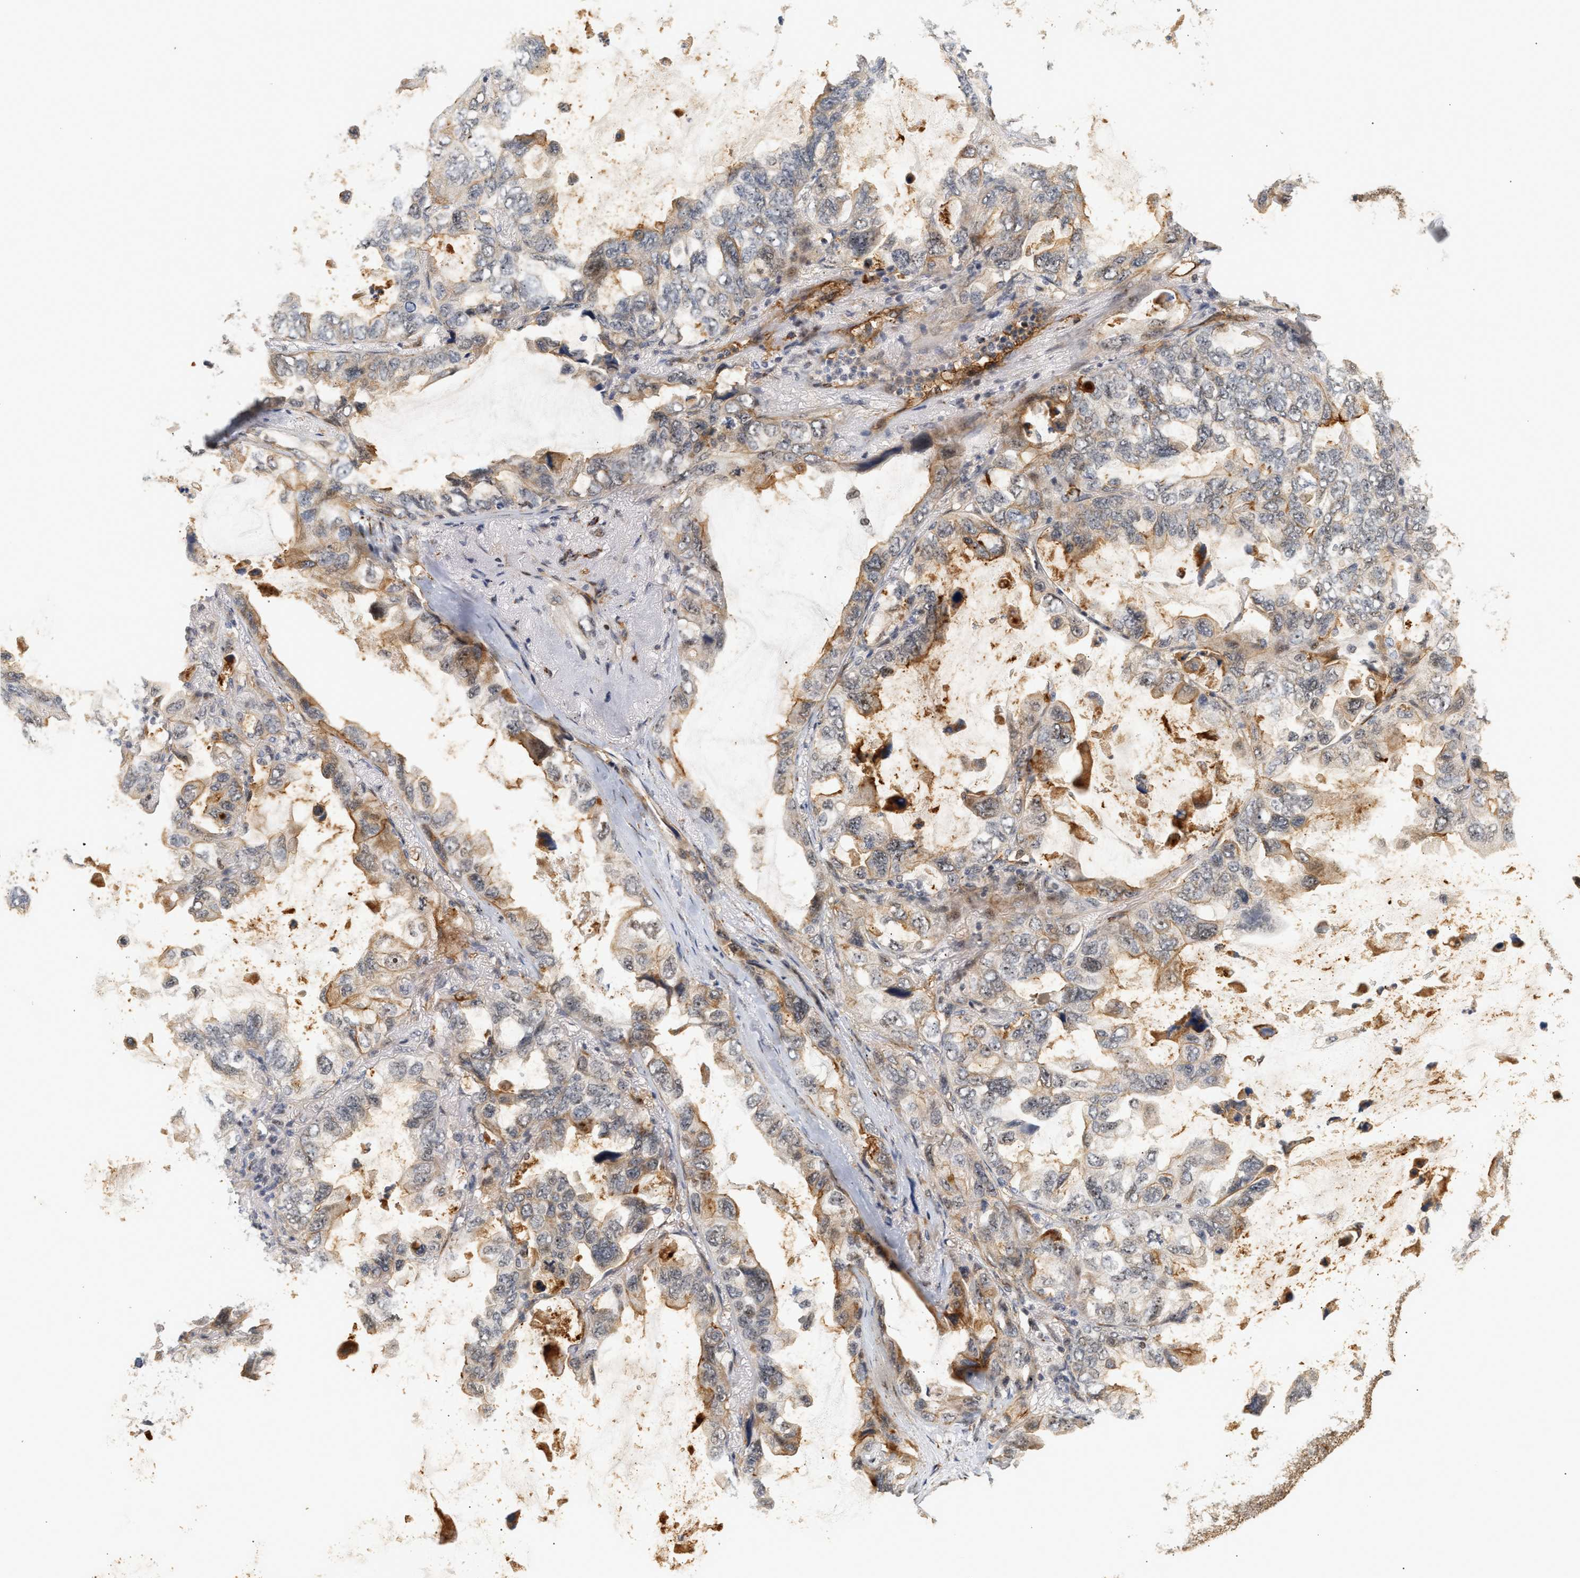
{"staining": {"intensity": "moderate", "quantity": "25%-75%", "location": "cytoplasmic/membranous"}, "tissue": "lung cancer", "cell_type": "Tumor cells", "image_type": "cancer", "snomed": [{"axis": "morphology", "description": "Squamous cell carcinoma, NOS"}, {"axis": "topography", "description": "Lung"}], "caption": "Human lung cancer stained with a protein marker demonstrates moderate staining in tumor cells.", "gene": "PLXND1", "patient": {"sex": "female", "age": 73}}